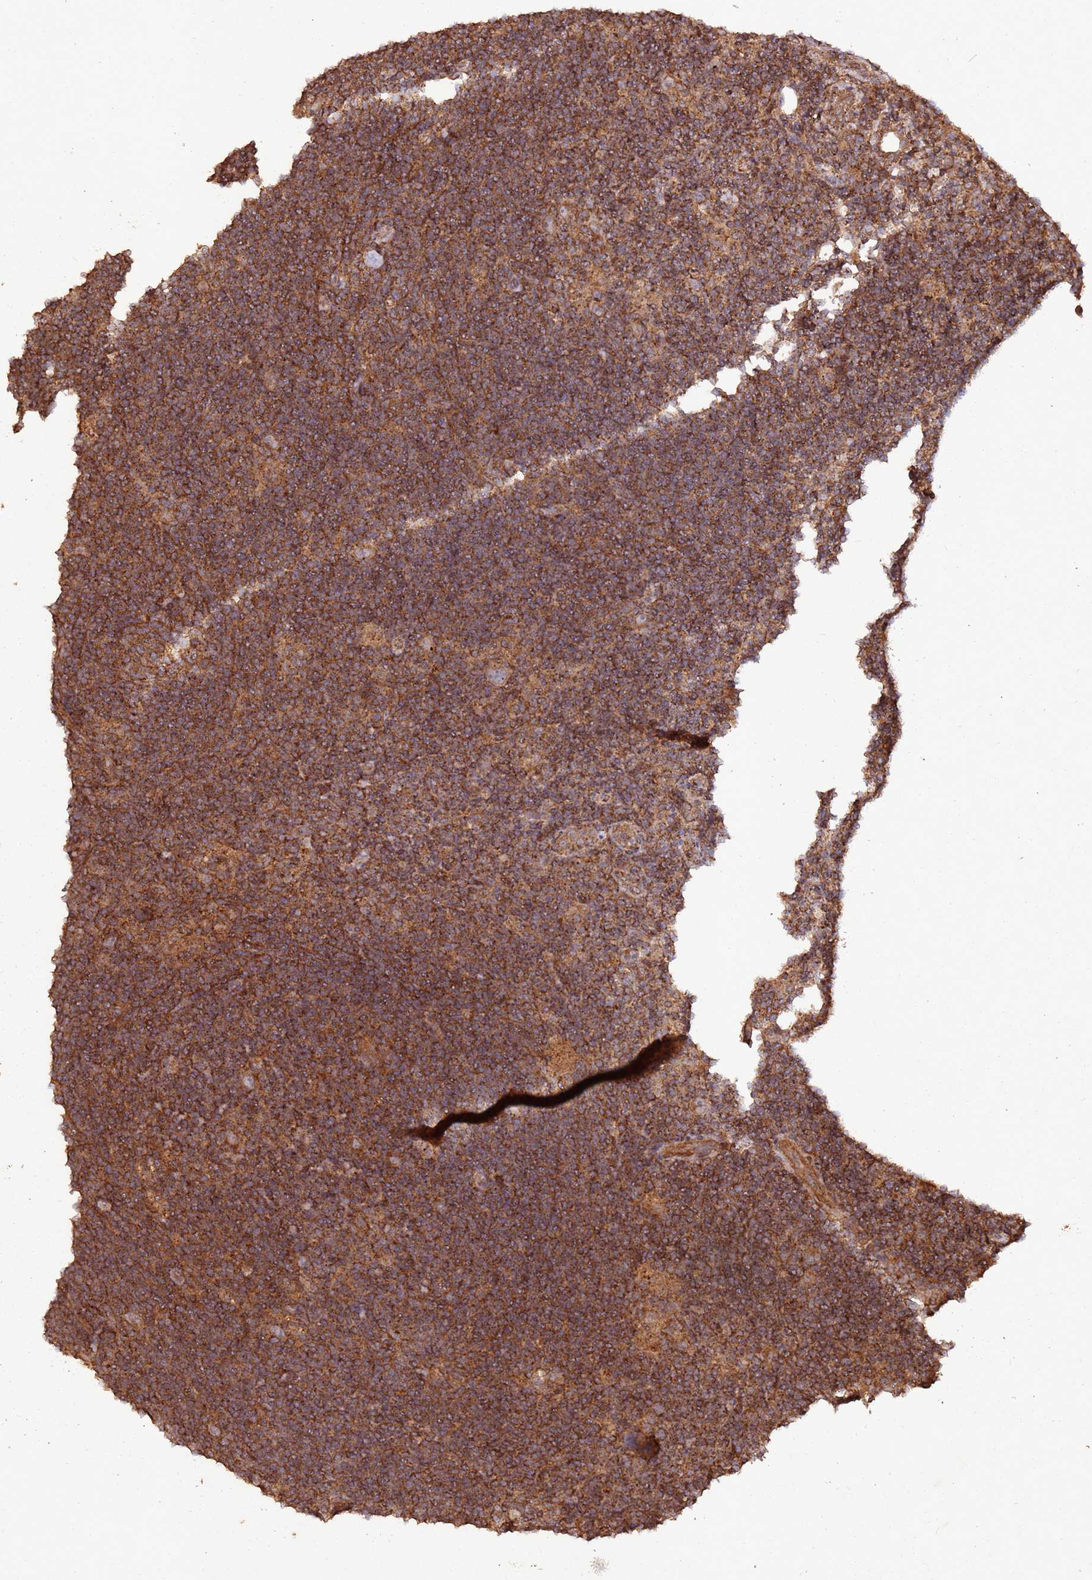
{"staining": {"intensity": "moderate", "quantity": ">75%", "location": "cytoplasmic/membranous"}, "tissue": "lymphoma", "cell_type": "Tumor cells", "image_type": "cancer", "snomed": [{"axis": "morphology", "description": "Hodgkin's disease, NOS"}, {"axis": "topography", "description": "Lymph node"}], "caption": "Tumor cells exhibit moderate cytoplasmic/membranous staining in approximately >75% of cells in lymphoma.", "gene": "FAM186A", "patient": {"sex": "female", "age": 57}}